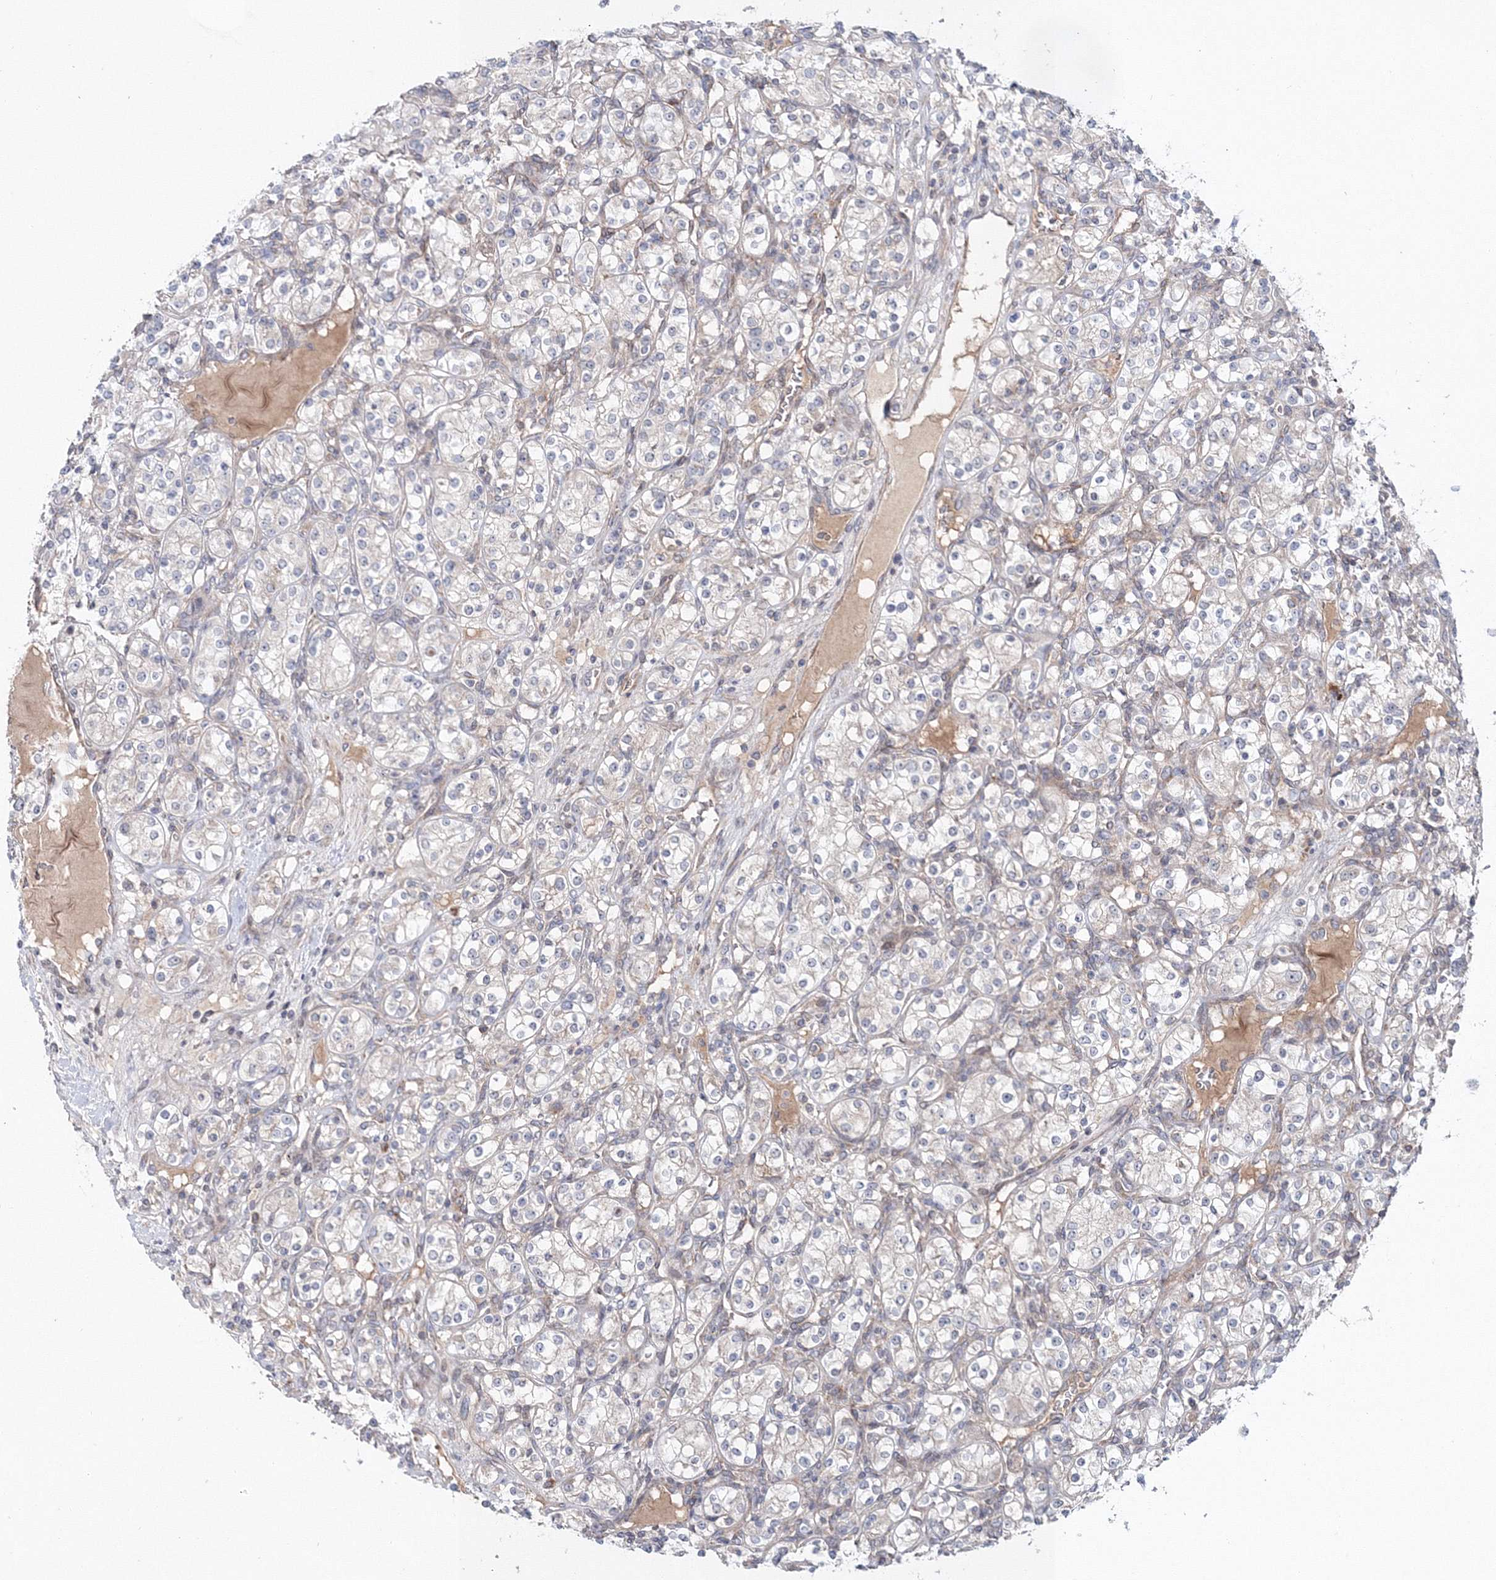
{"staining": {"intensity": "negative", "quantity": "none", "location": "none"}, "tissue": "renal cancer", "cell_type": "Tumor cells", "image_type": "cancer", "snomed": [{"axis": "morphology", "description": "Adenocarcinoma, NOS"}, {"axis": "topography", "description": "Kidney"}], "caption": "Immunohistochemistry (IHC) image of renal cancer stained for a protein (brown), which shows no expression in tumor cells.", "gene": "NOA1", "patient": {"sex": "male", "age": 77}}